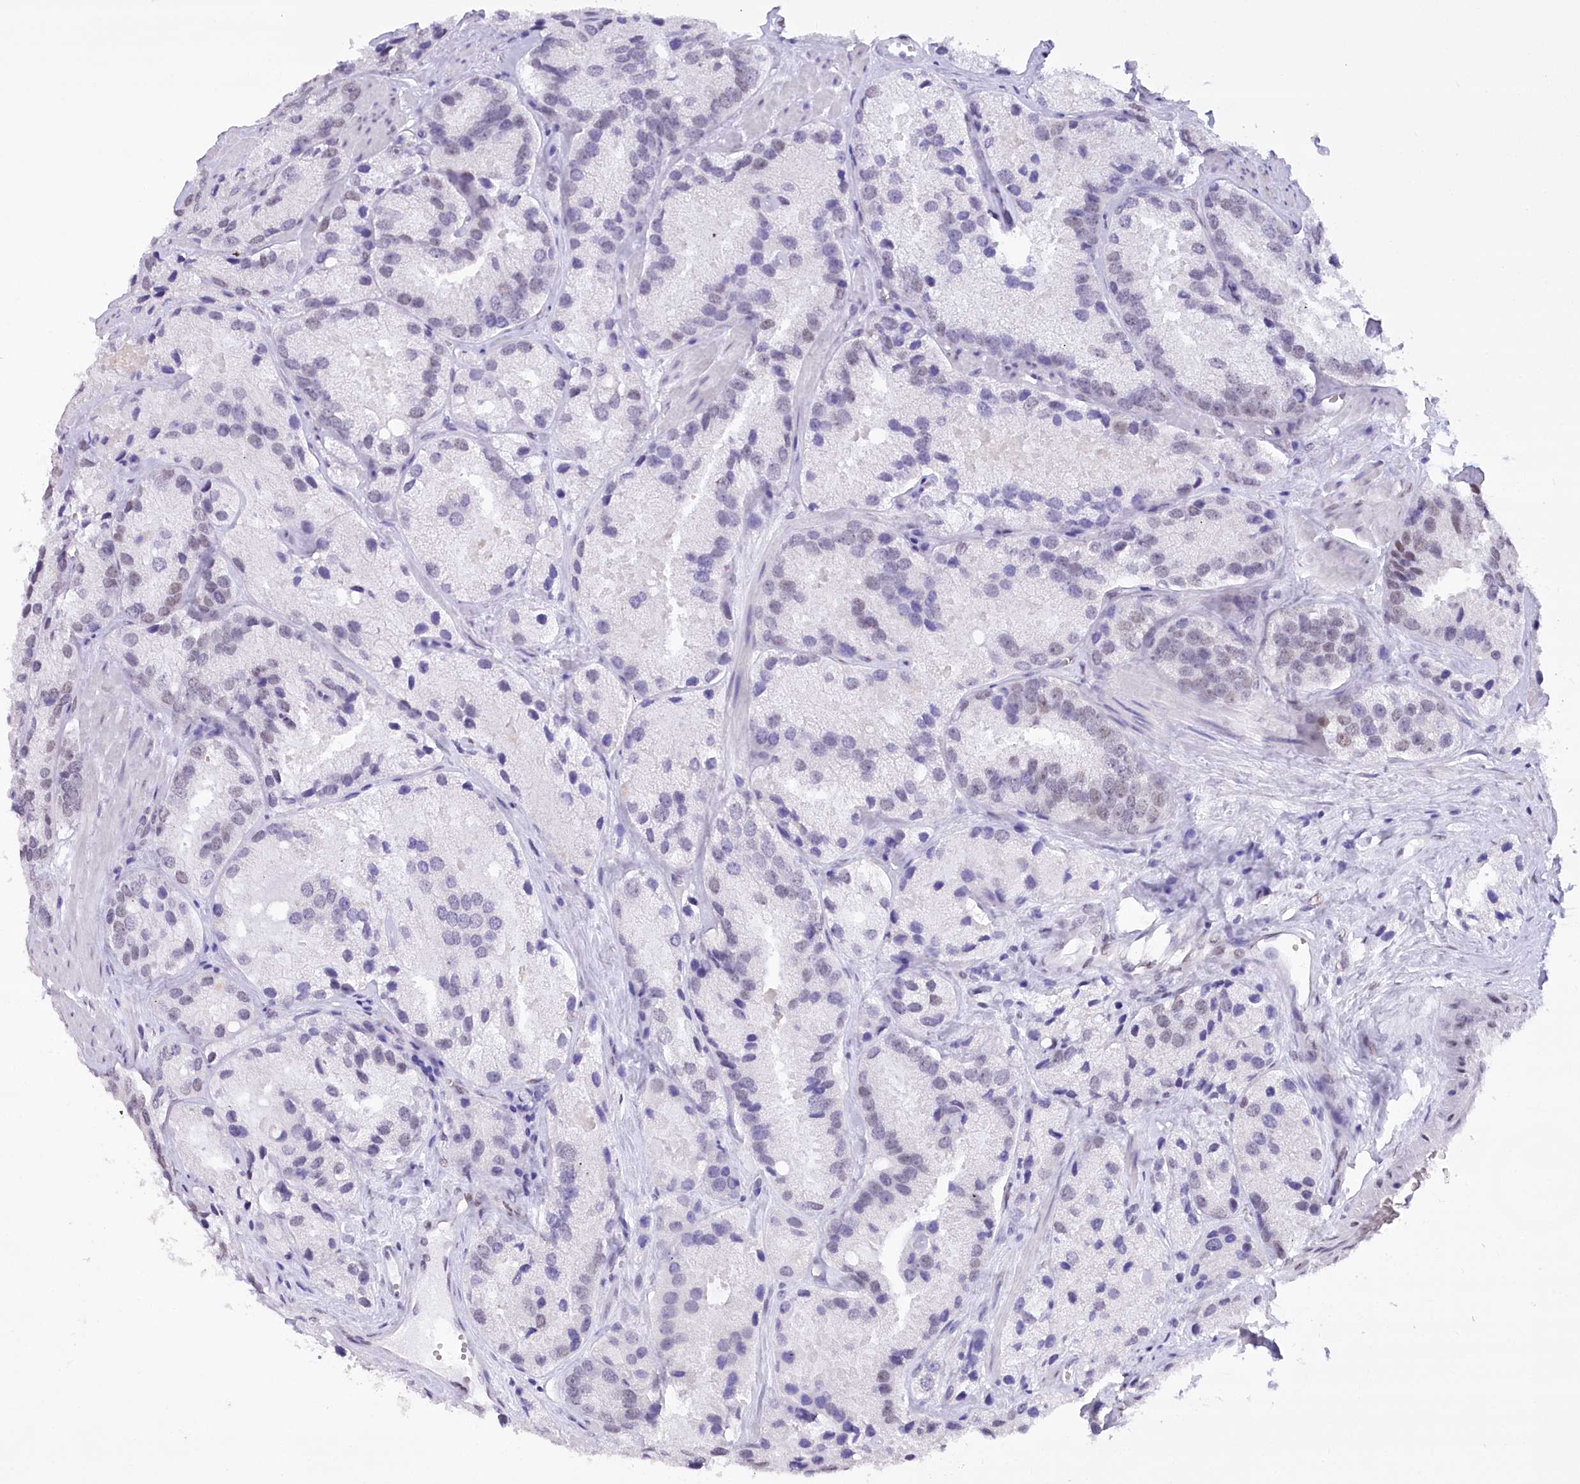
{"staining": {"intensity": "negative", "quantity": "none", "location": "none"}, "tissue": "prostate cancer", "cell_type": "Tumor cells", "image_type": "cancer", "snomed": [{"axis": "morphology", "description": "Adenocarcinoma, High grade"}, {"axis": "topography", "description": "Prostate"}], "caption": "There is no significant positivity in tumor cells of prostate cancer (high-grade adenocarcinoma). (DAB immunohistochemistry with hematoxylin counter stain).", "gene": "HNRNPA0", "patient": {"sex": "male", "age": 66}}